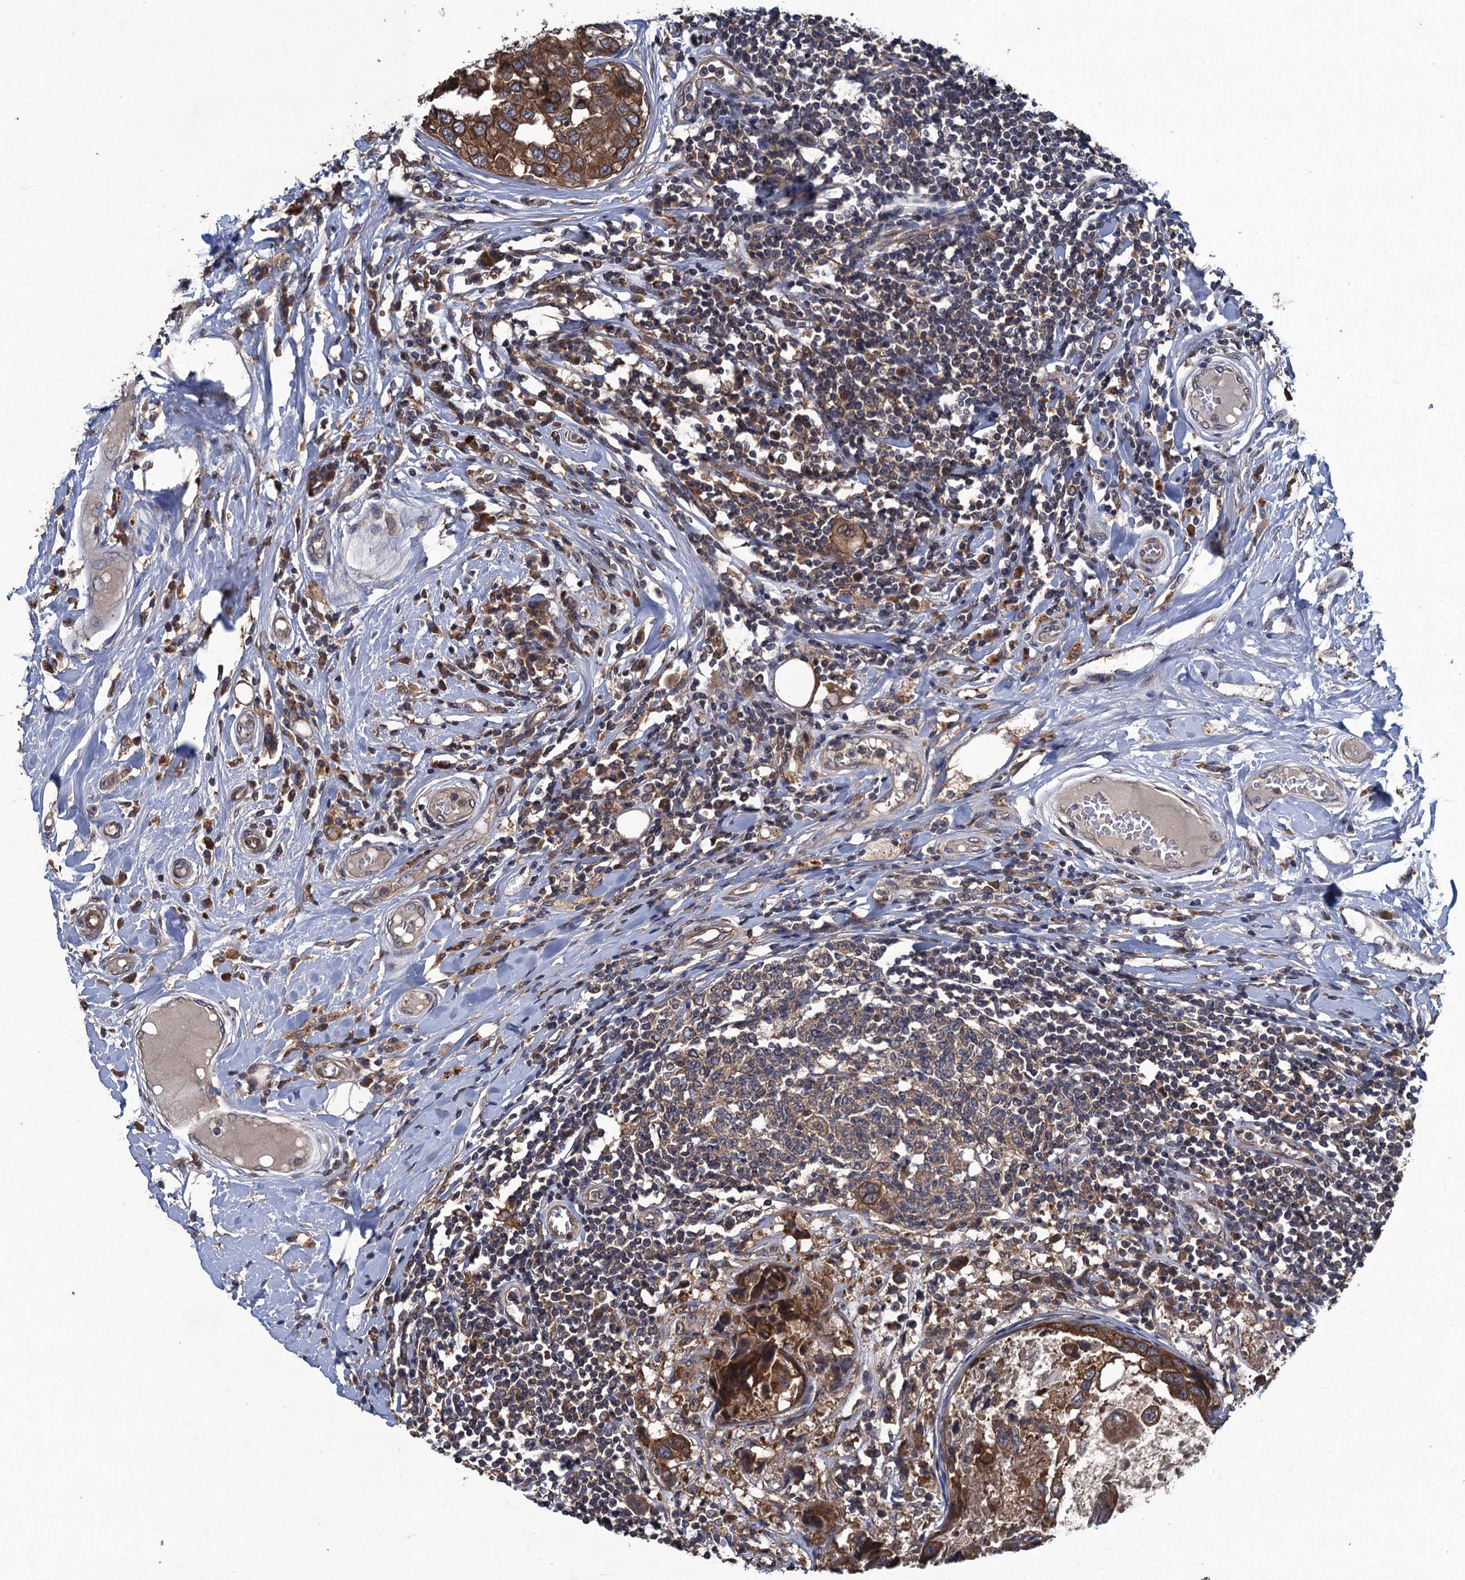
{"staining": {"intensity": "moderate", "quantity": ">75%", "location": "cytoplasmic/membranous"}, "tissue": "breast cancer", "cell_type": "Tumor cells", "image_type": "cancer", "snomed": [{"axis": "morphology", "description": "Duct carcinoma"}, {"axis": "topography", "description": "Breast"}], "caption": "Protein analysis of breast intraductal carcinoma tissue shows moderate cytoplasmic/membranous positivity in about >75% of tumor cells.", "gene": "CNTN5", "patient": {"sex": "female", "age": 27}}